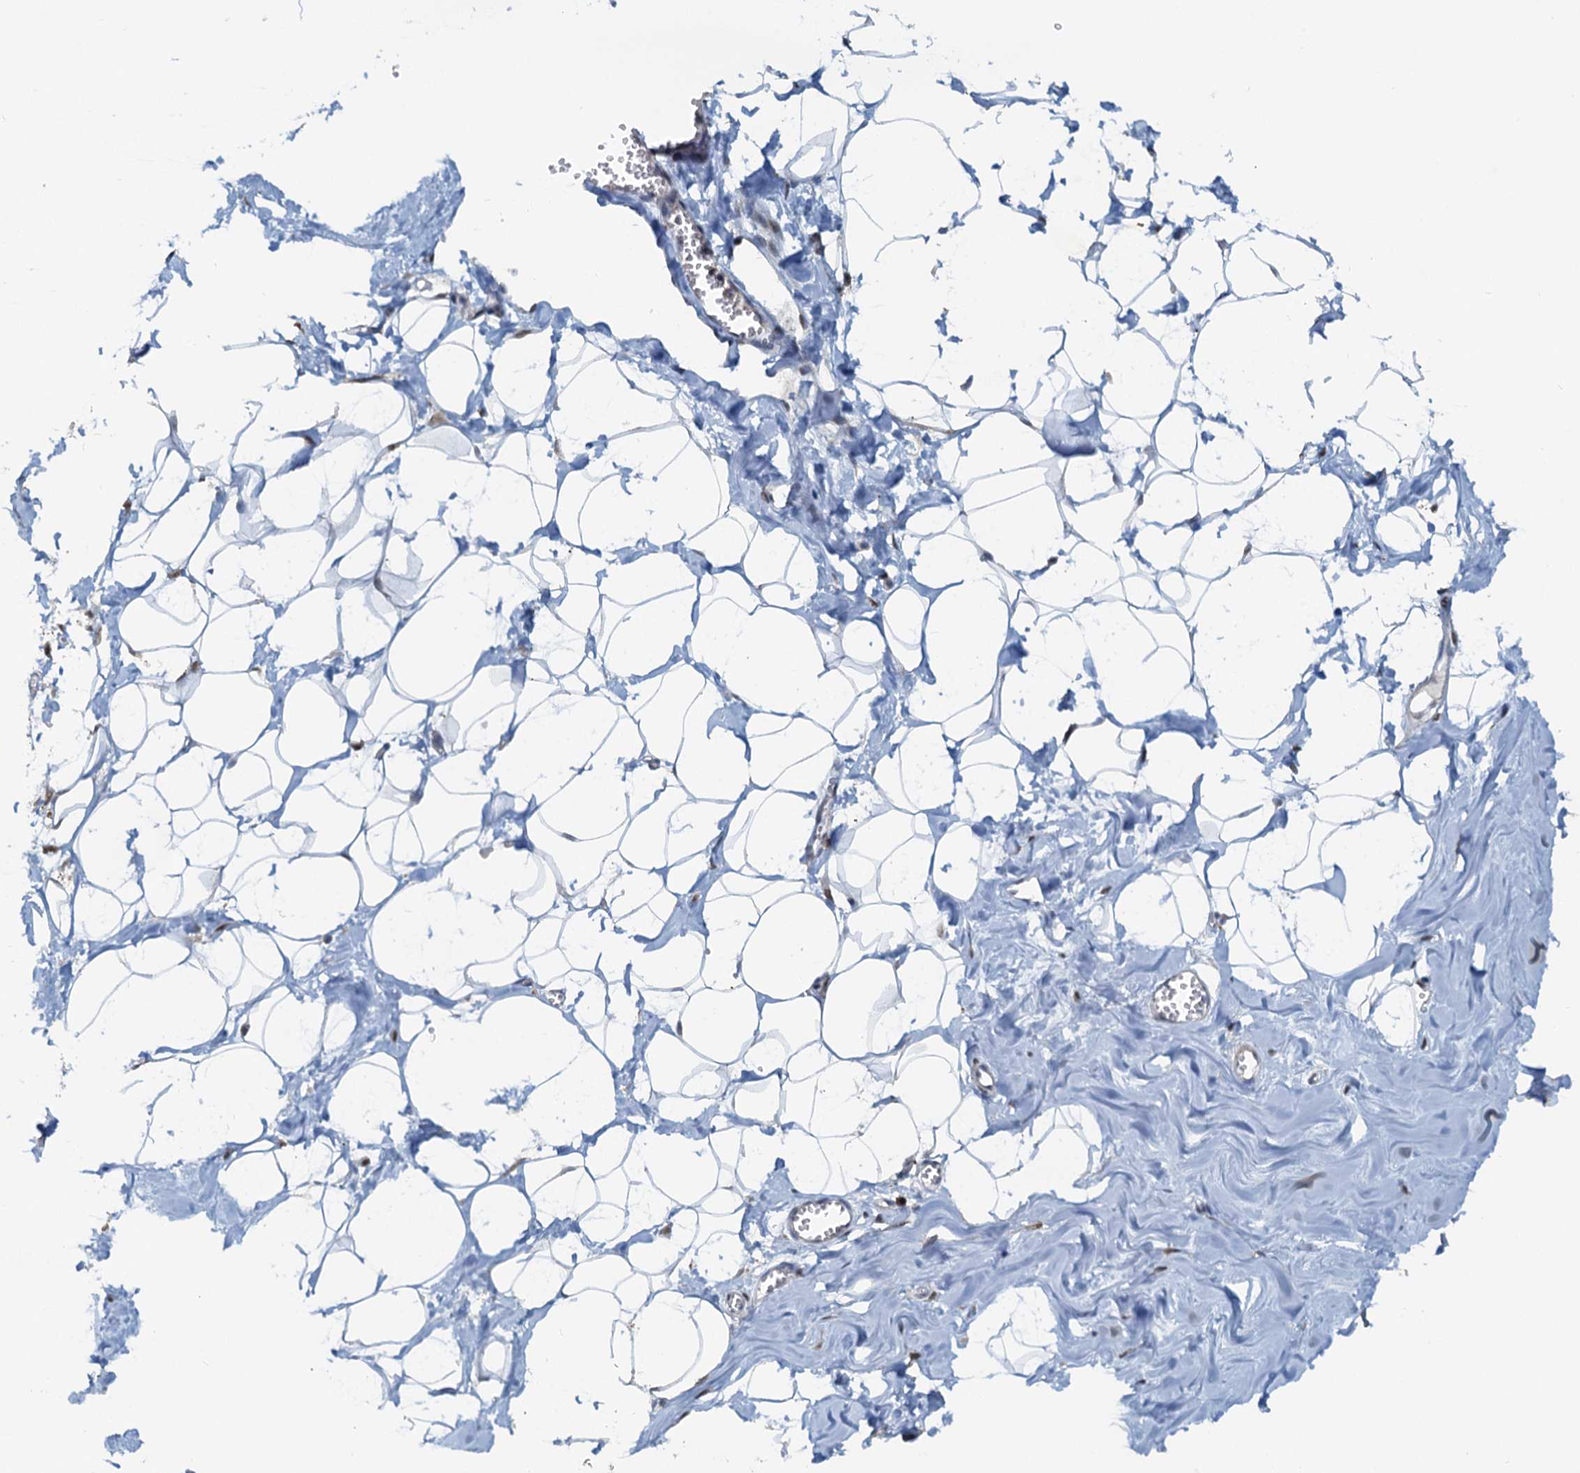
{"staining": {"intensity": "negative", "quantity": "none", "location": "none"}, "tissue": "breast", "cell_type": "Adipocytes", "image_type": "normal", "snomed": [{"axis": "morphology", "description": "Normal tissue, NOS"}, {"axis": "topography", "description": "Breast"}], "caption": "There is no significant positivity in adipocytes of breast.", "gene": "SPINDOC", "patient": {"sex": "female", "age": 27}}